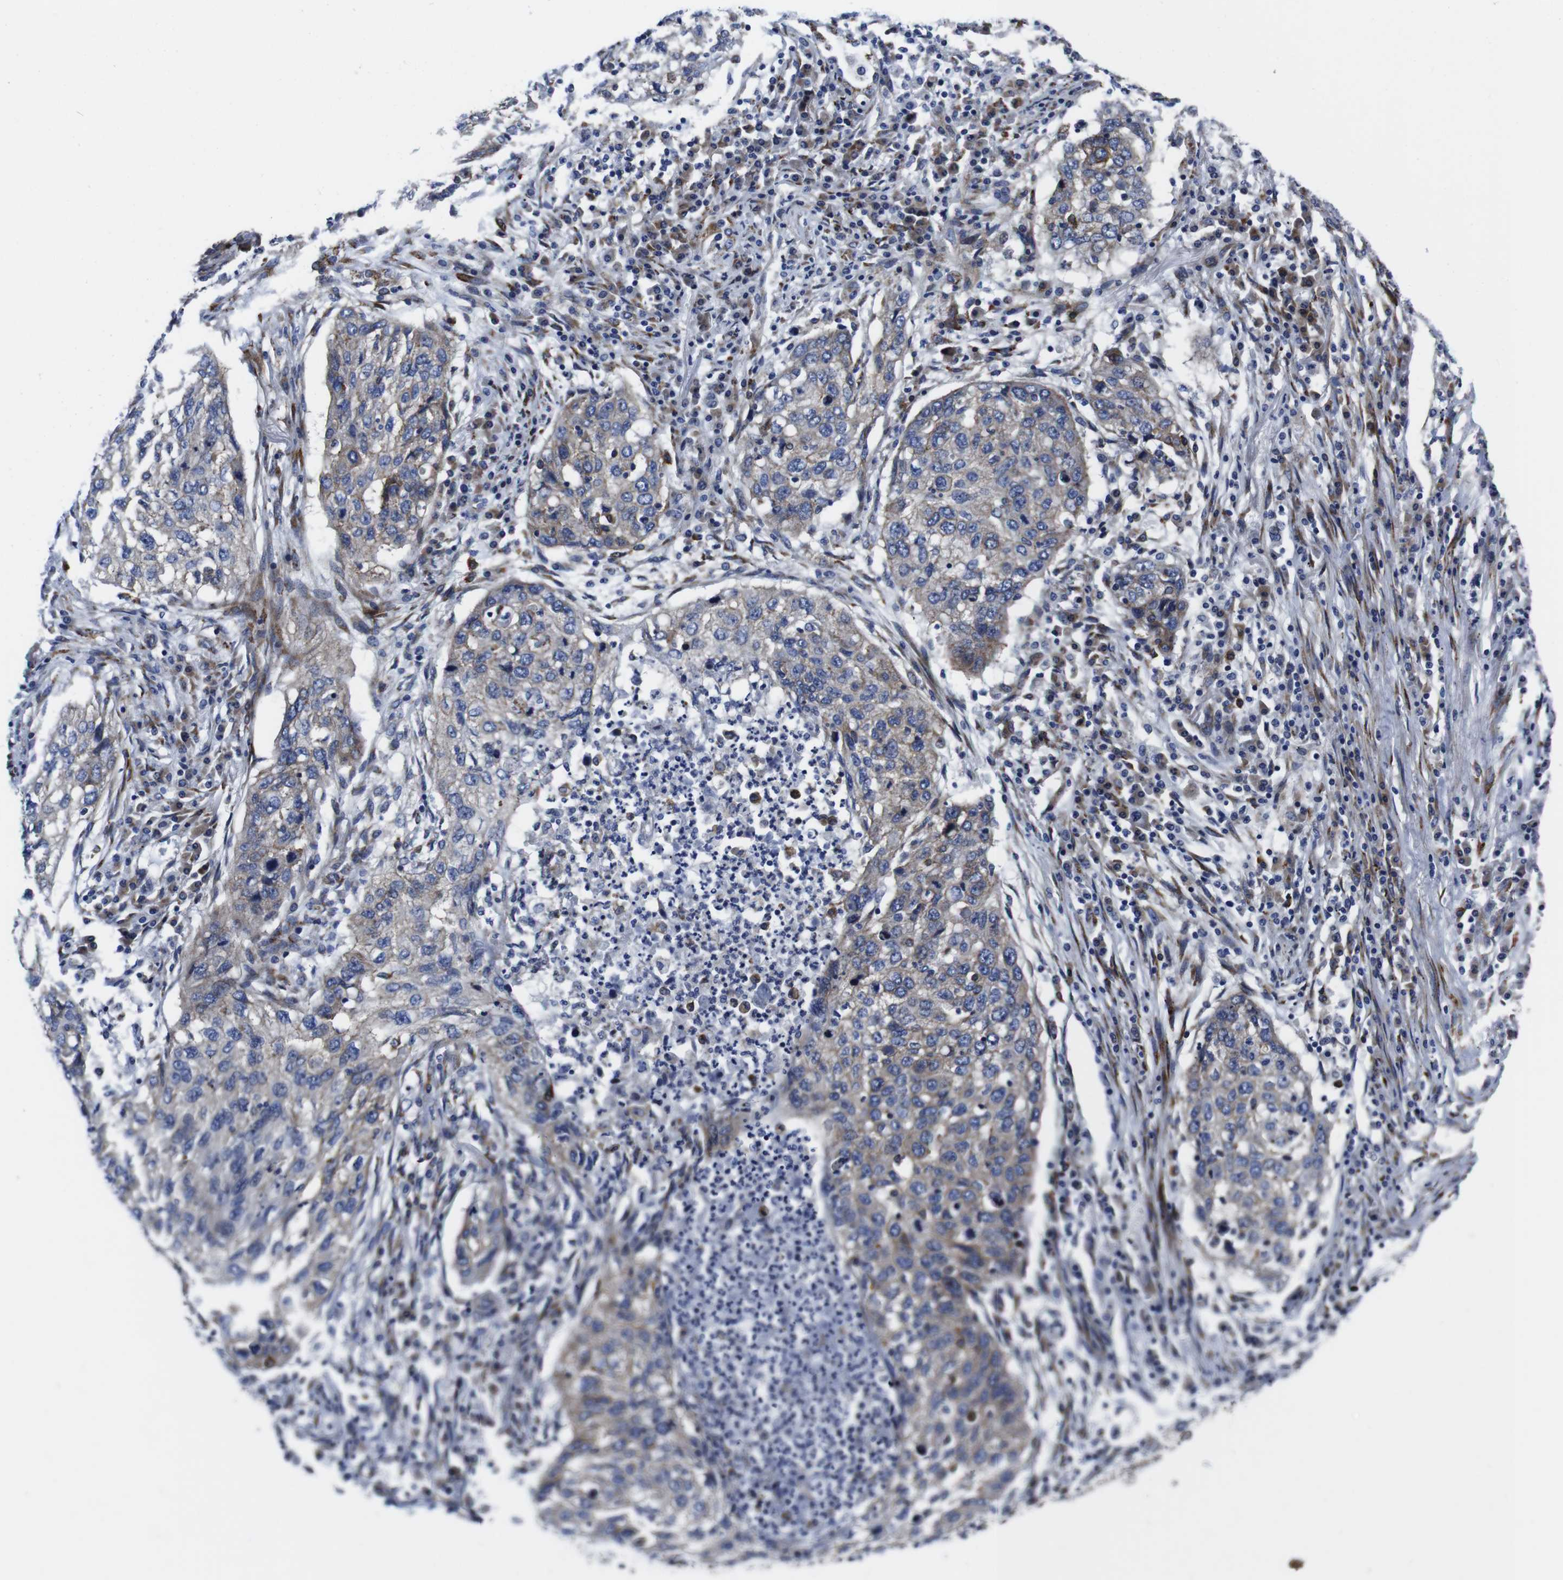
{"staining": {"intensity": "weak", "quantity": "<25%", "location": "cytoplasmic/membranous"}, "tissue": "lung cancer", "cell_type": "Tumor cells", "image_type": "cancer", "snomed": [{"axis": "morphology", "description": "Squamous cell carcinoma, NOS"}, {"axis": "topography", "description": "Lung"}], "caption": "Tumor cells are negative for brown protein staining in lung cancer (squamous cell carcinoma).", "gene": "NUMB", "patient": {"sex": "female", "age": 63}}